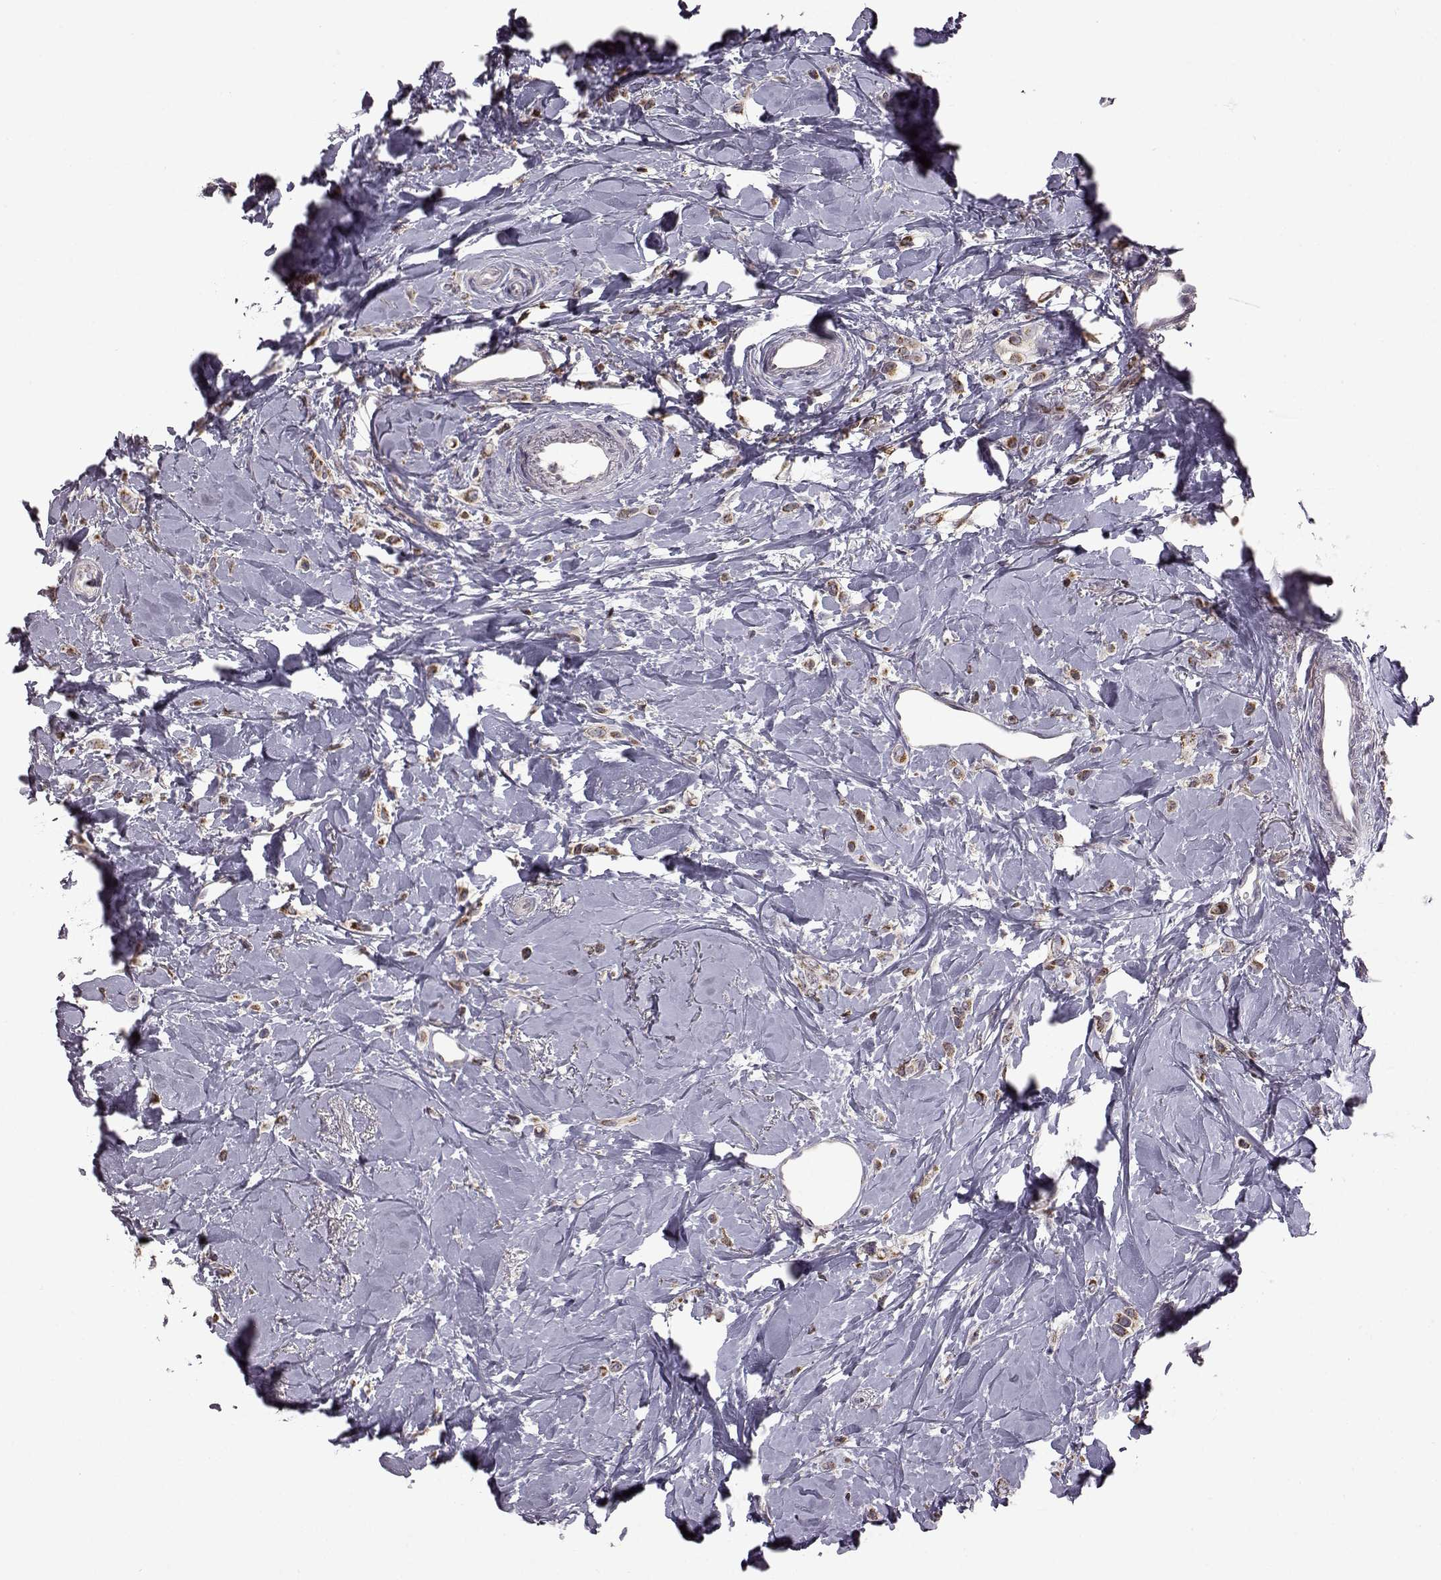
{"staining": {"intensity": "moderate", "quantity": "25%-75%", "location": "cytoplasmic/membranous"}, "tissue": "breast cancer", "cell_type": "Tumor cells", "image_type": "cancer", "snomed": [{"axis": "morphology", "description": "Lobular carcinoma"}, {"axis": "topography", "description": "Breast"}], "caption": "This image reveals immunohistochemistry (IHC) staining of lobular carcinoma (breast), with medium moderate cytoplasmic/membranous staining in approximately 25%-75% of tumor cells.", "gene": "DOK2", "patient": {"sex": "female", "age": 66}}